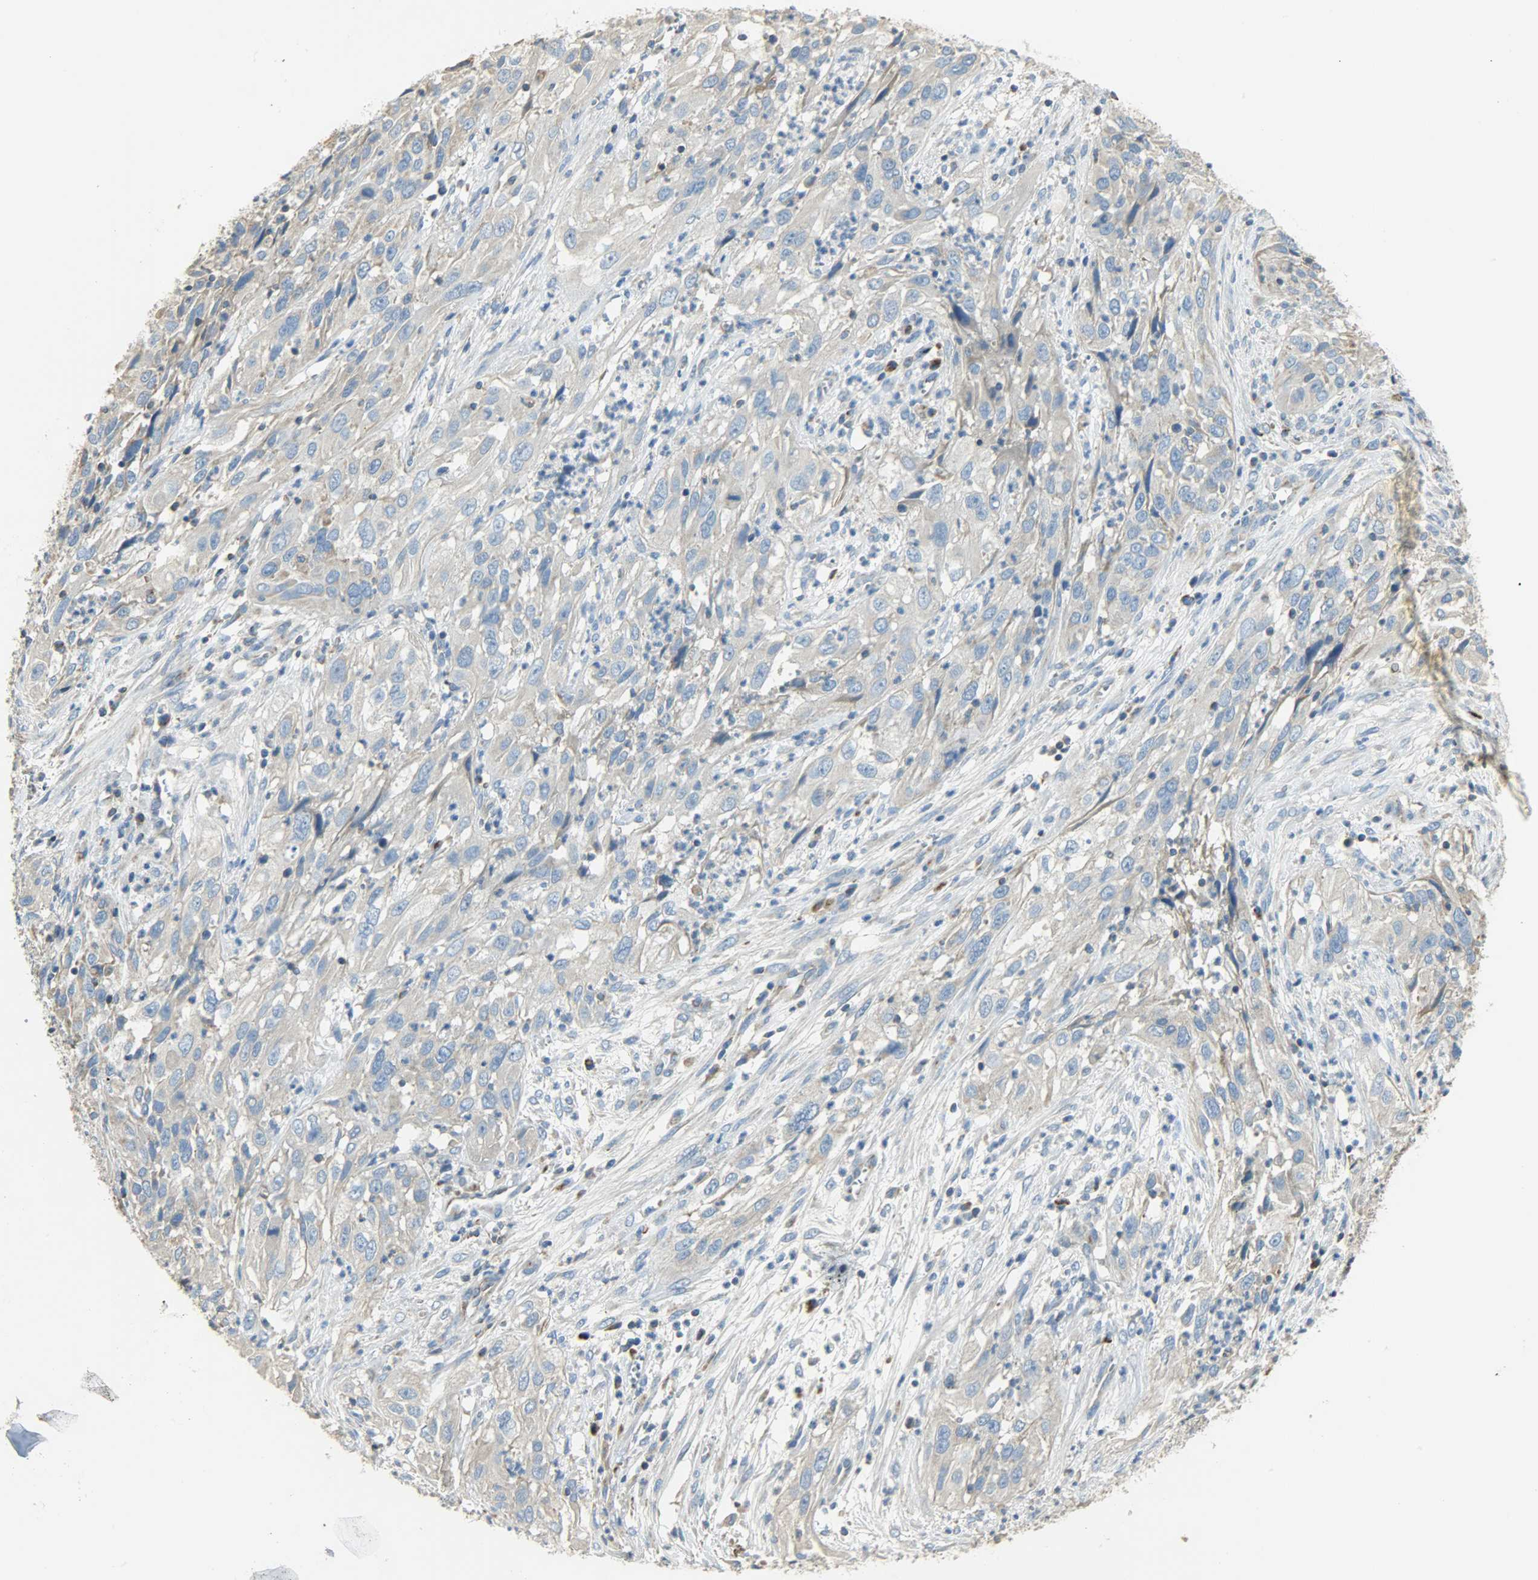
{"staining": {"intensity": "weak", "quantity": ">75%", "location": "cytoplasmic/membranous"}, "tissue": "cervical cancer", "cell_type": "Tumor cells", "image_type": "cancer", "snomed": [{"axis": "morphology", "description": "Squamous cell carcinoma, NOS"}, {"axis": "topography", "description": "Cervix"}], "caption": "Cervical cancer (squamous cell carcinoma) was stained to show a protein in brown. There is low levels of weak cytoplasmic/membranous positivity in approximately >75% of tumor cells.", "gene": "NNT", "patient": {"sex": "female", "age": 32}}